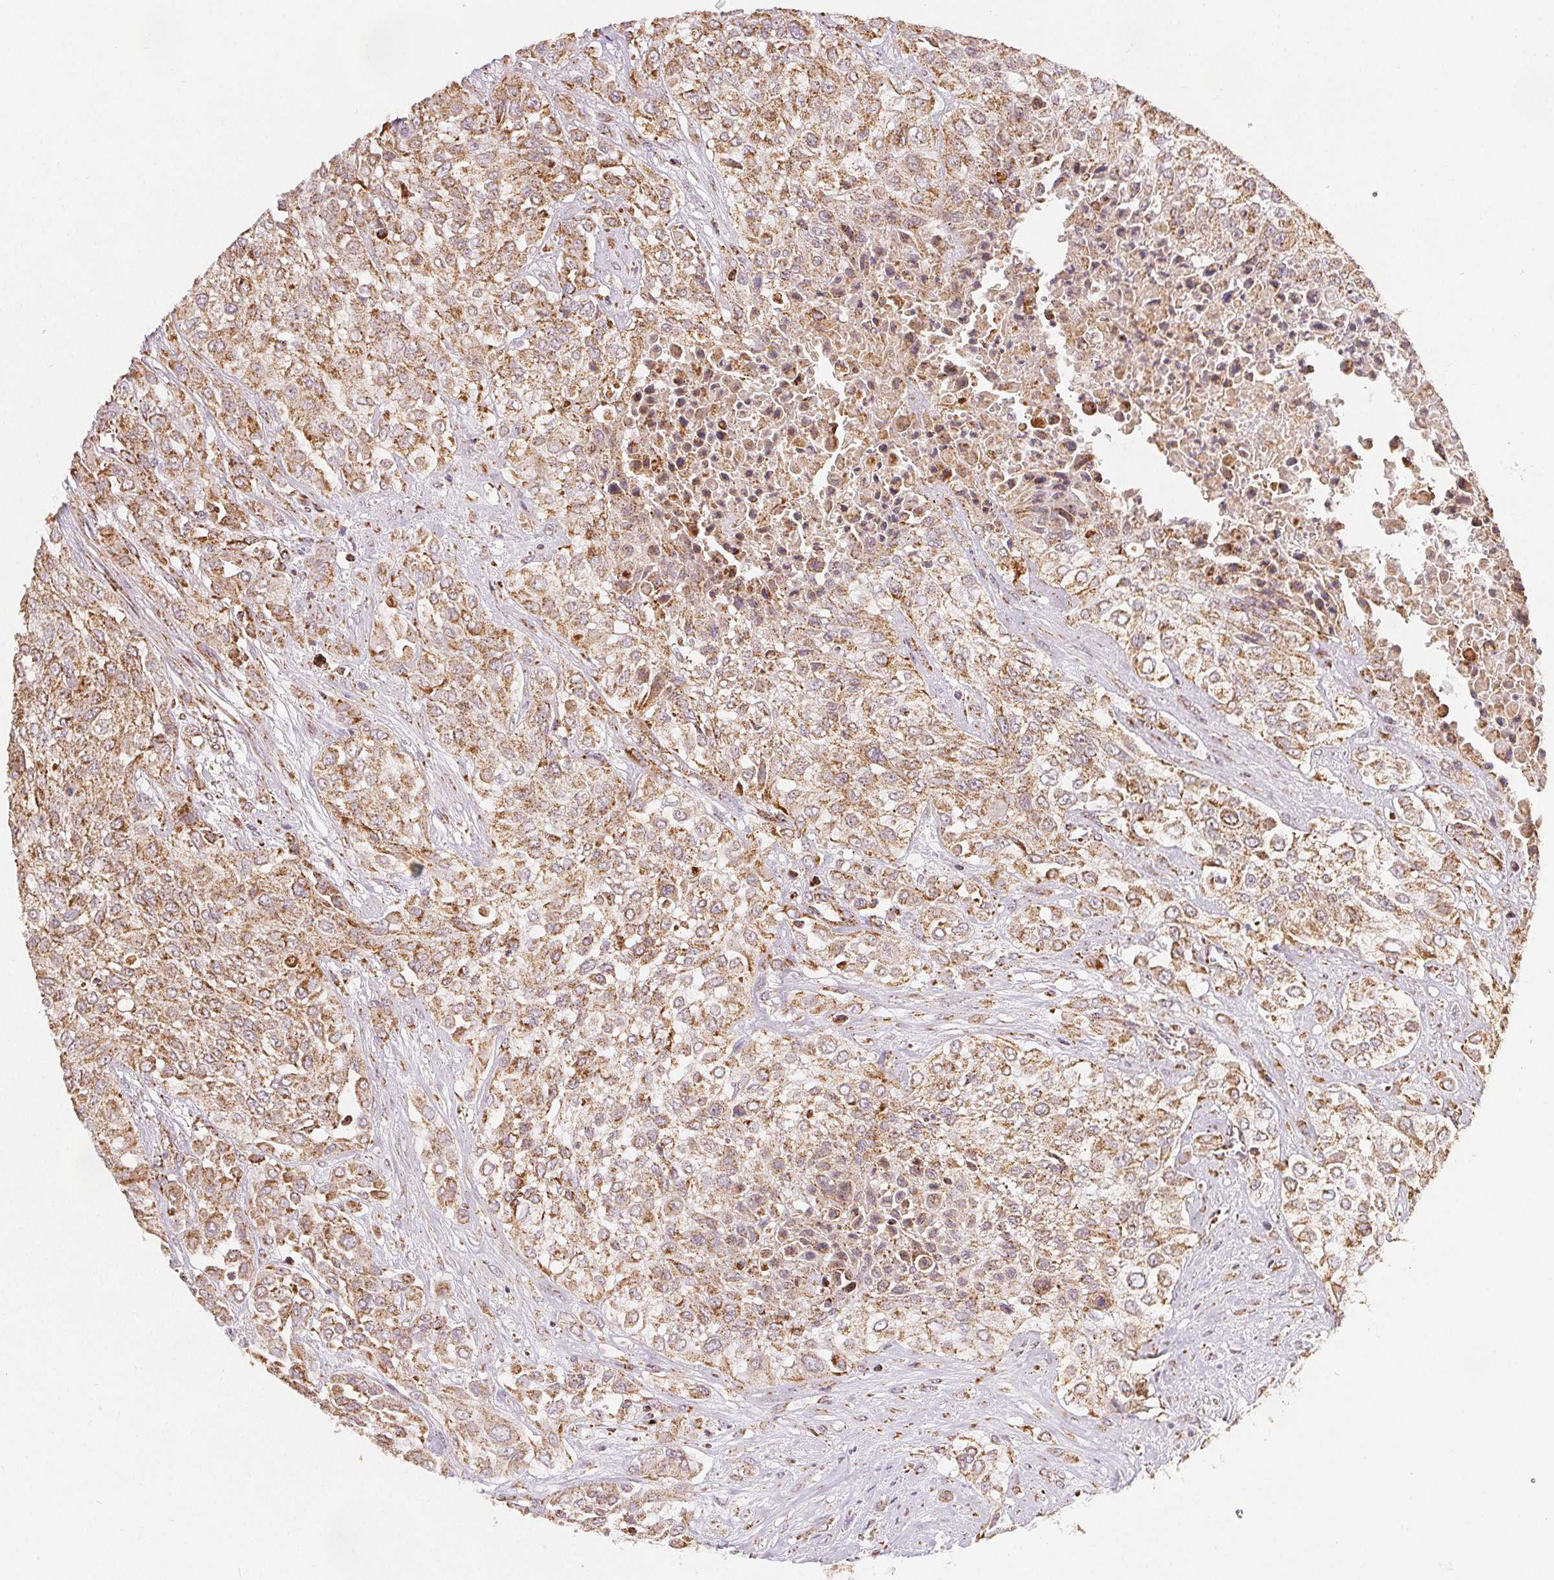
{"staining": {"intensity": "moderate", "quantity": ">75%", "location": "cytoplasmic/membranous"}, "tissue": "urothelial cancer", "cell_type": "Tumor cells", "image_type": "cancer", "snomed": [{"axis": "morphology", "description": "Urothelial carcinoma, High grade"}, {"axis": "topography", "description": "Urinary bladder"}], "caption": "Immunohistochemistry (IHC) (DAB (3,3'-diaminobenzidine)) staining of human urothelial cancer shows moderate cytoplasmic/membranous protein positivity in approximately >75% of tumor cells. The staining was performed using DAB (3,3'-diaminobenzidine), with brown indicating positive protein expression. Nuclei are stained blue with hematoxylin.", "gene": "SDHB", "patient": {"sex": "male", "age": 57}}